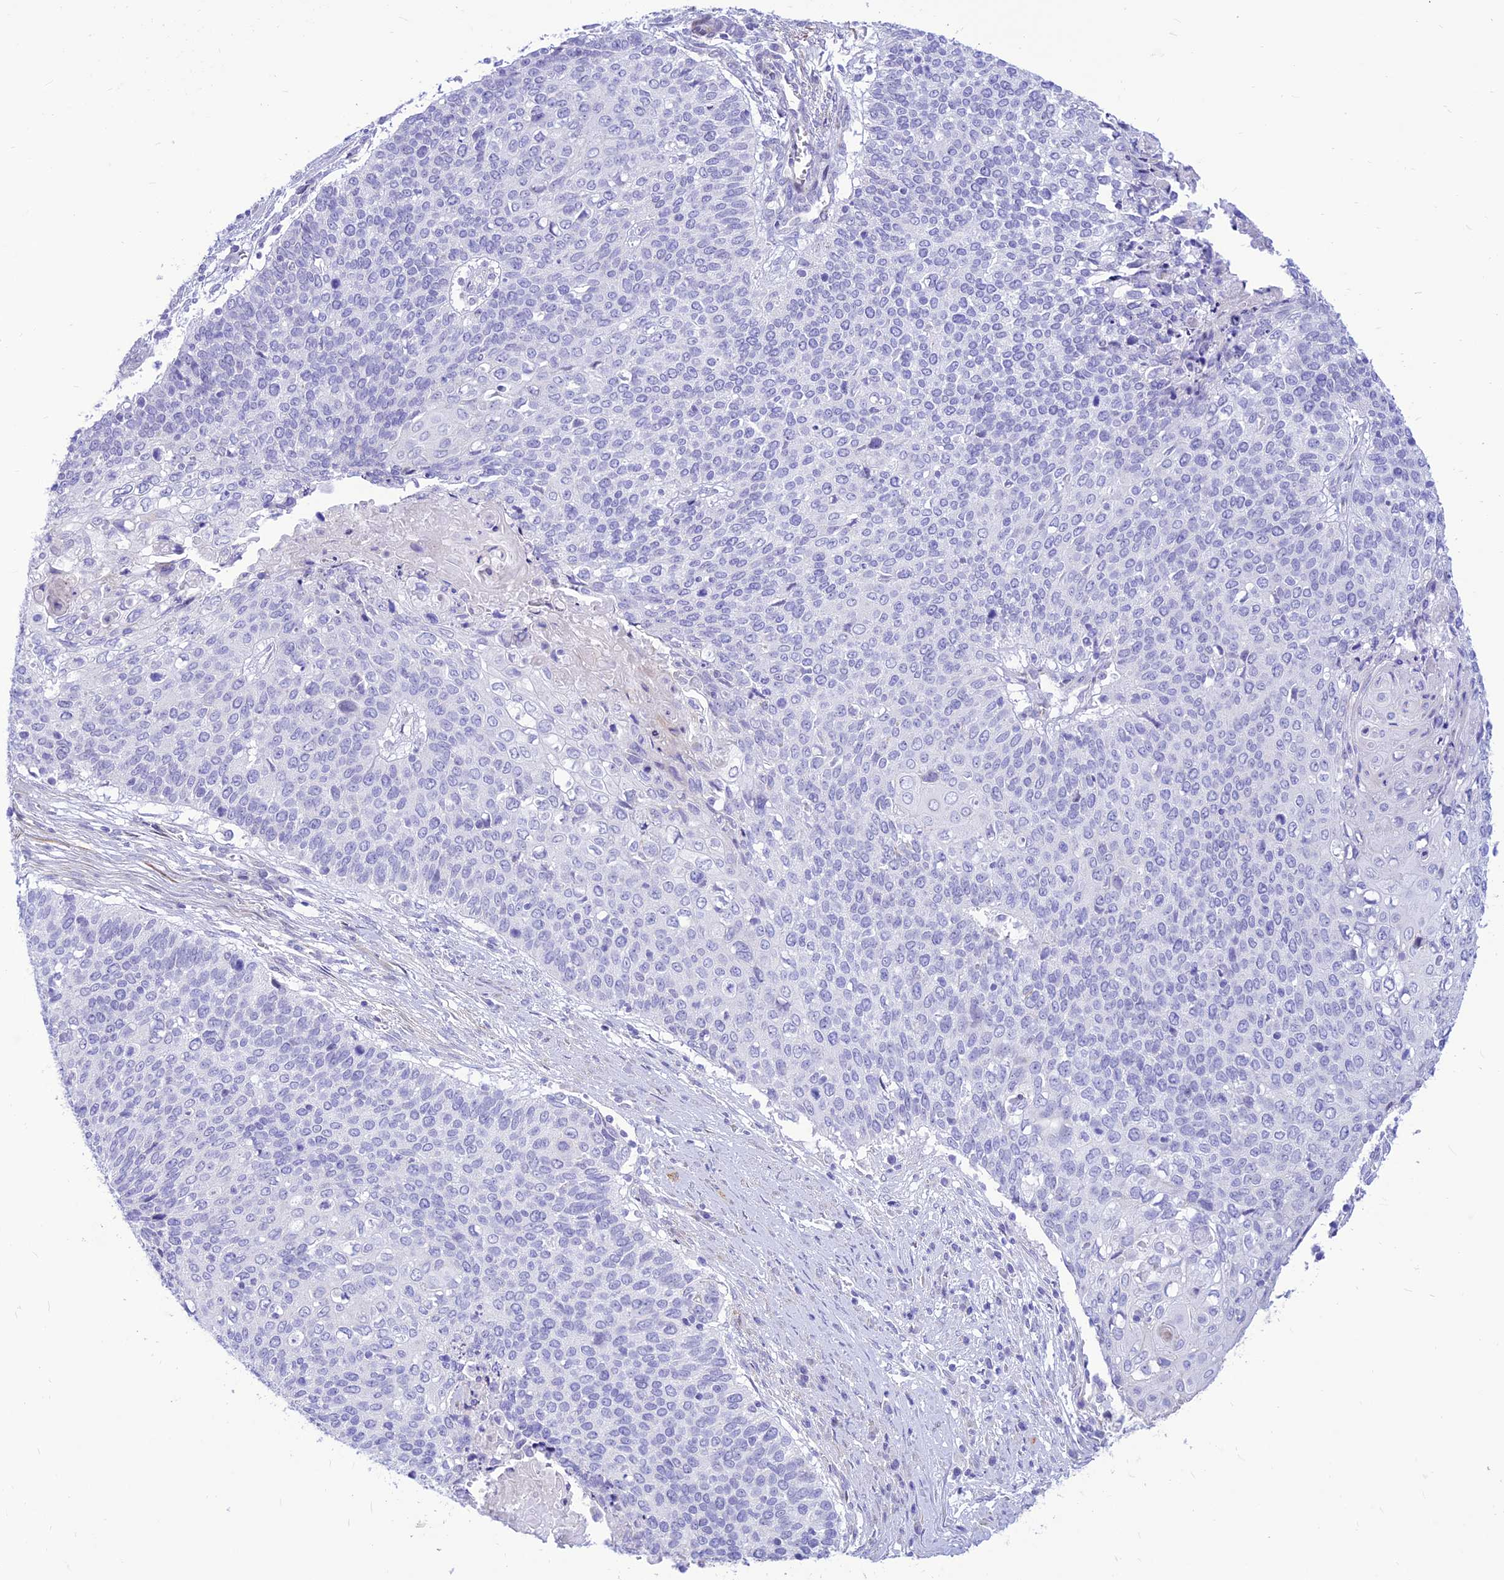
{"staining": {"intensity": "negative", "quantity": "none", "location": "none"}, "tissue": "cervical cancer", "cell_type": "Tumor cells", "image_type": "cancer", "snomed": [{"axis": "morphology", "description": "Squamous cell carcinoma, NOS"}, {"axis": "topography", "description": "Cervix"}], "caption": "IHC photomicrograph of neoplastic tissue: cervical cancer stained with DAB shows no significant protein positivity in tumor cells.", "gene": "FAM186B", "patient": {"sex": "female", "age": 39}}